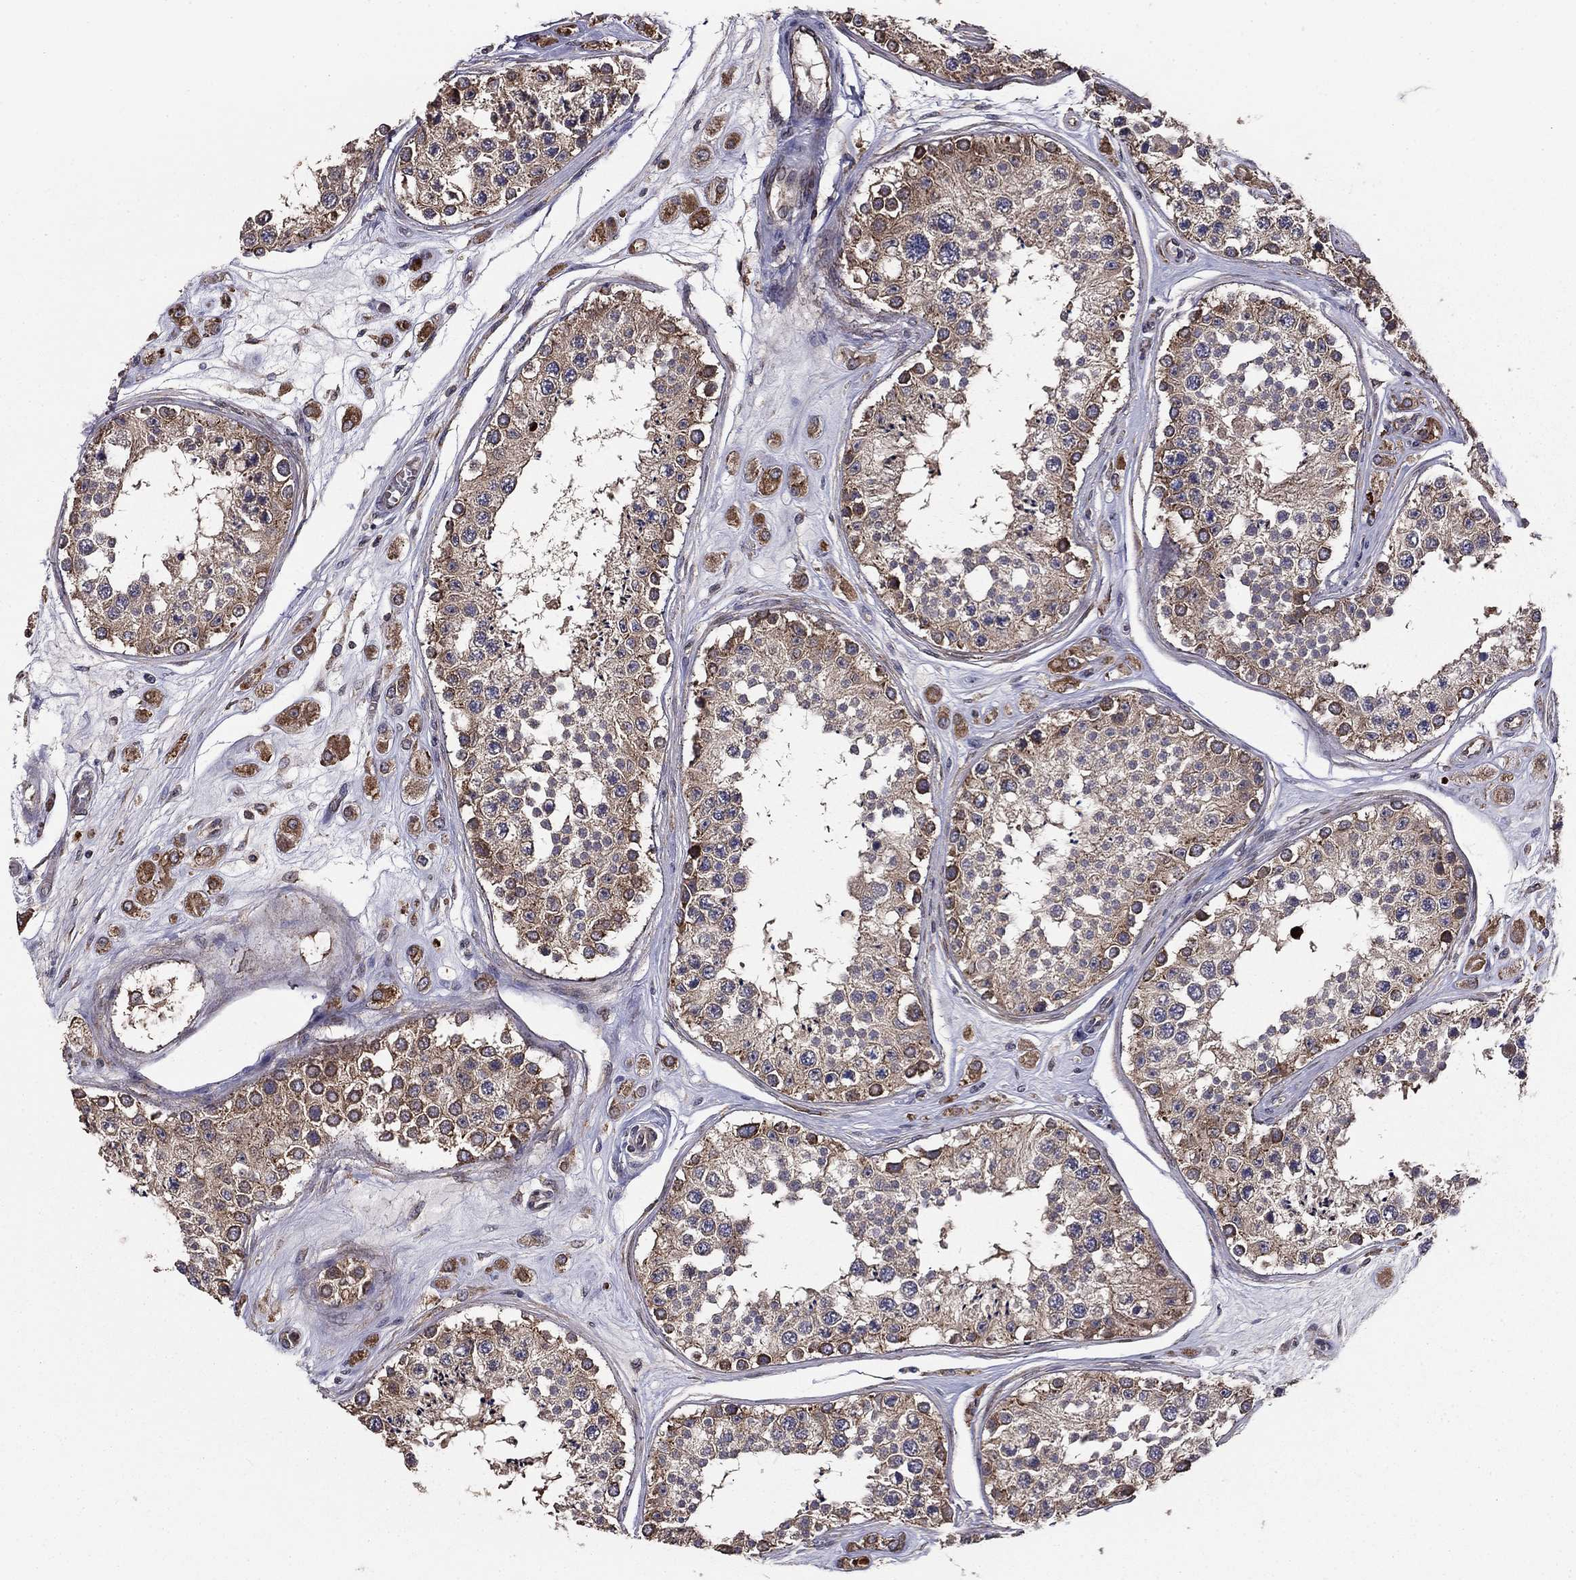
{"staining": {"intensity": "moderate", "quantity": "25%-75%", "location": "cytoplasmic/membranous"}, "tissue": "testis", "cell_type": "Cells in seminiferous ducts", "image_type": "normal", "snomed": [{"axis": "morphology", "description": "Normal tissue, NOS"}, {"axis": "topography", "description": "Testis"}], "caption": "Immunohistochemistry (IHC) histopathology image of benign testis: human testis stained using immunohistochemistry displays medium levels of moderate protein expression localized specifically in the cytoplasmic/membranous of cells in seminiferous ducts, appearing as a cytoplasmic/membranous brown color.", "gene": "NKIRAS1", "patient": {"sex": "male", "age": 25}}